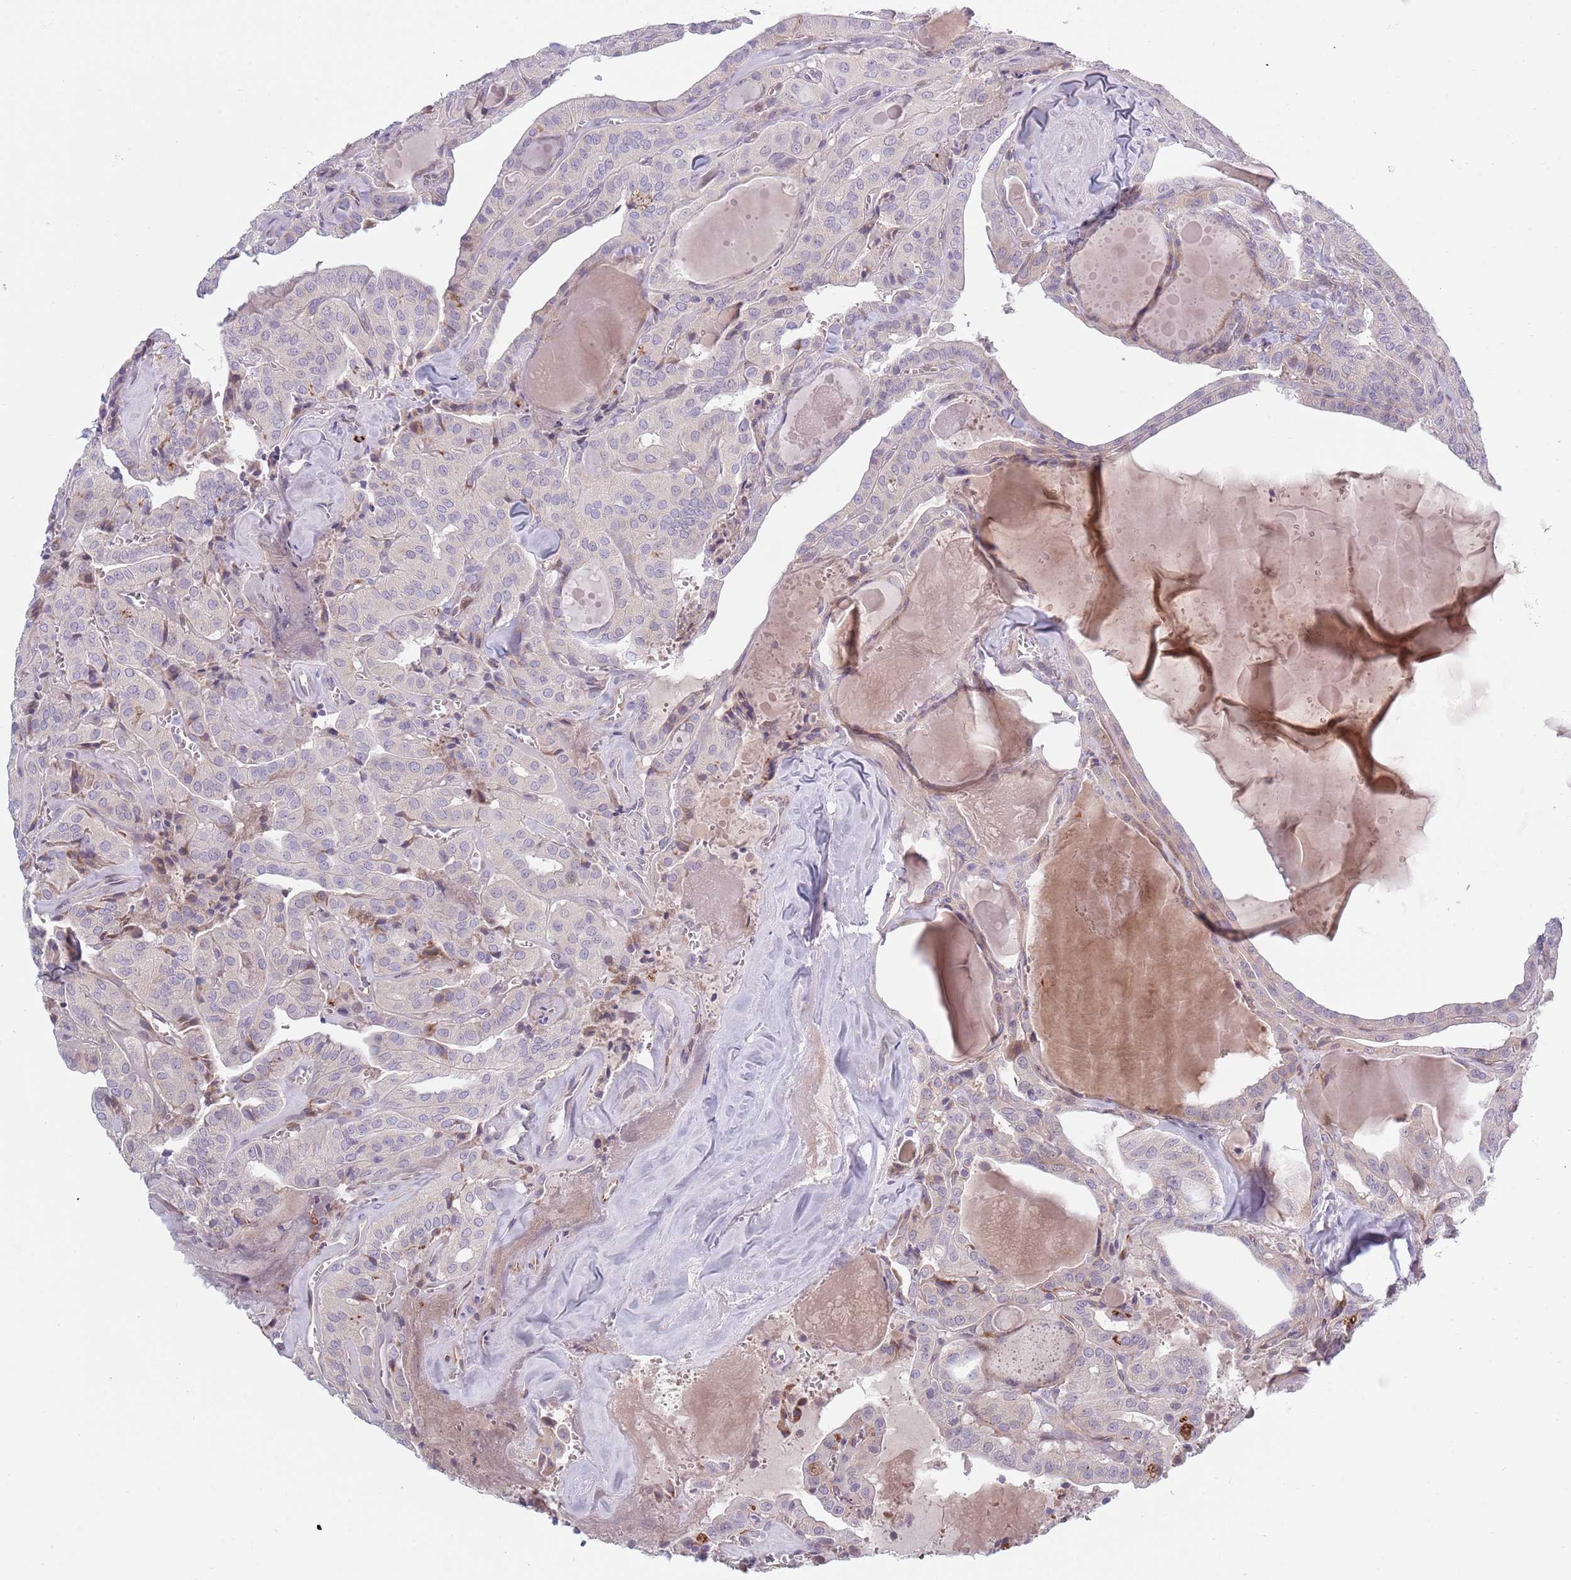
{"staining": {"intensity": "negative", "quantity": "none", "location": "none"}, "tissue": "thyroid cancer", "cell_type": "Tumor cells", "image_type": "cancer", "snomed": [{"axis": "morphology", "description": "Papillary adenocarcinoma, NOS"}, {"axis": "topography", "description": "Thyroid gland"}], "caption": "Immunohistochemistry (IHC) image of human papillary adenocarcinoma (thyroid) stained for a protein (brown), which reveals no positivity in tumor cells. (IHC, brightfield microscopy, high magnification).", "gene": "TYW1", "patient": {"sex": "male", "age": 52}}